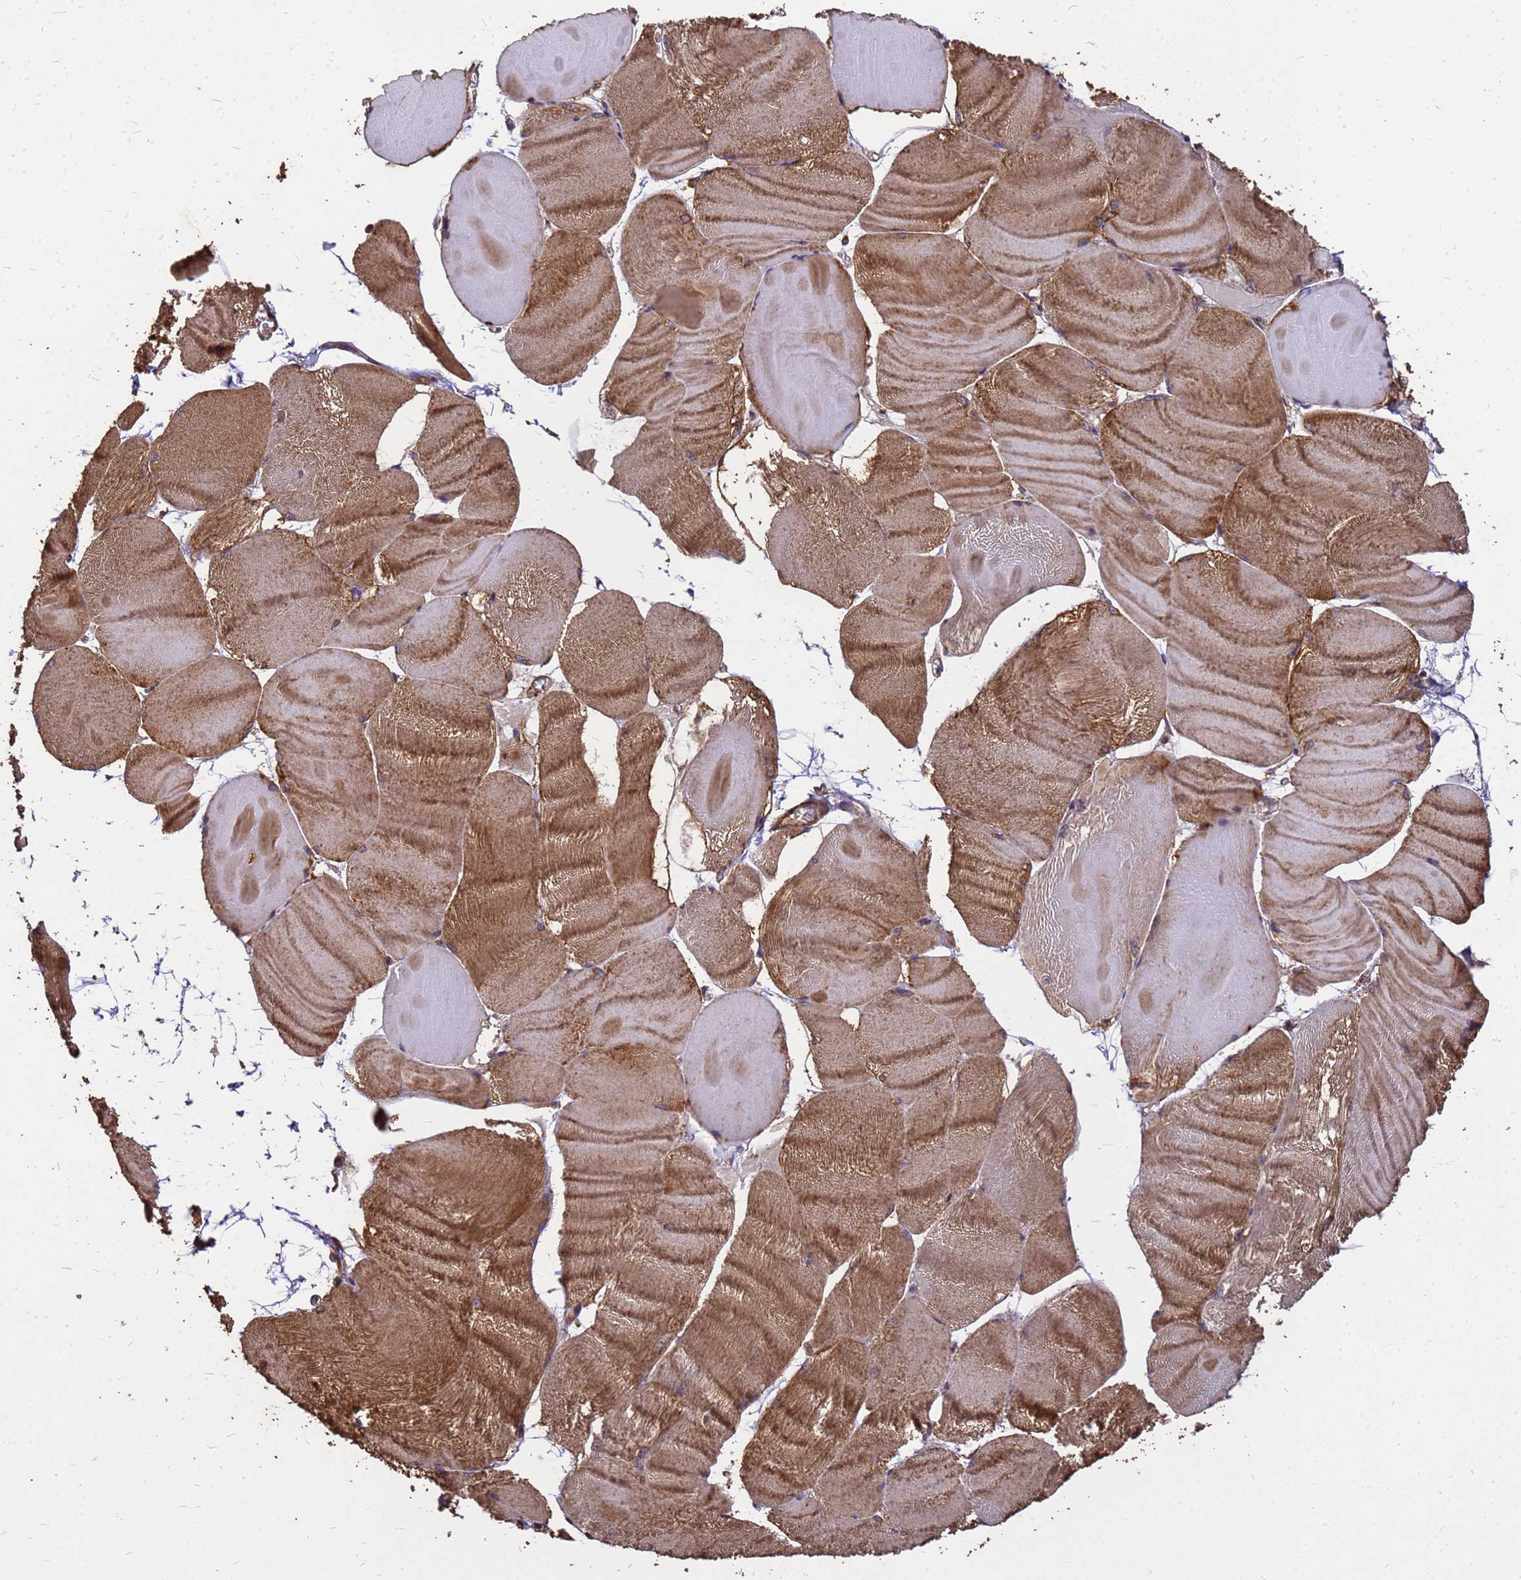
{"staining": {"intensity": "moderate", "quantity": "25%-75%", "location": "cytoplasmic/membranous"}, "tissue": "skeletal muscle", "cell_type": "Myocytes", "image_type": "normal", "snomed": [{"axis": "morphology", "description": "Normal tissue, NOS"}, {"axis": "morphology", "description": "Basal cell carcinoma"}, {"axis": "topography", "description": "Skeletal muscle"}], "caption": "Approximately 25%-75% of myocytes in unremarkable human skeletal muscle reveal moderate cytoplasmic/membranous protein staining as visualized by brown immunohistochemical staining.", "gene": "ZNF618", "patient": {"sex": "female", "age": 64}}